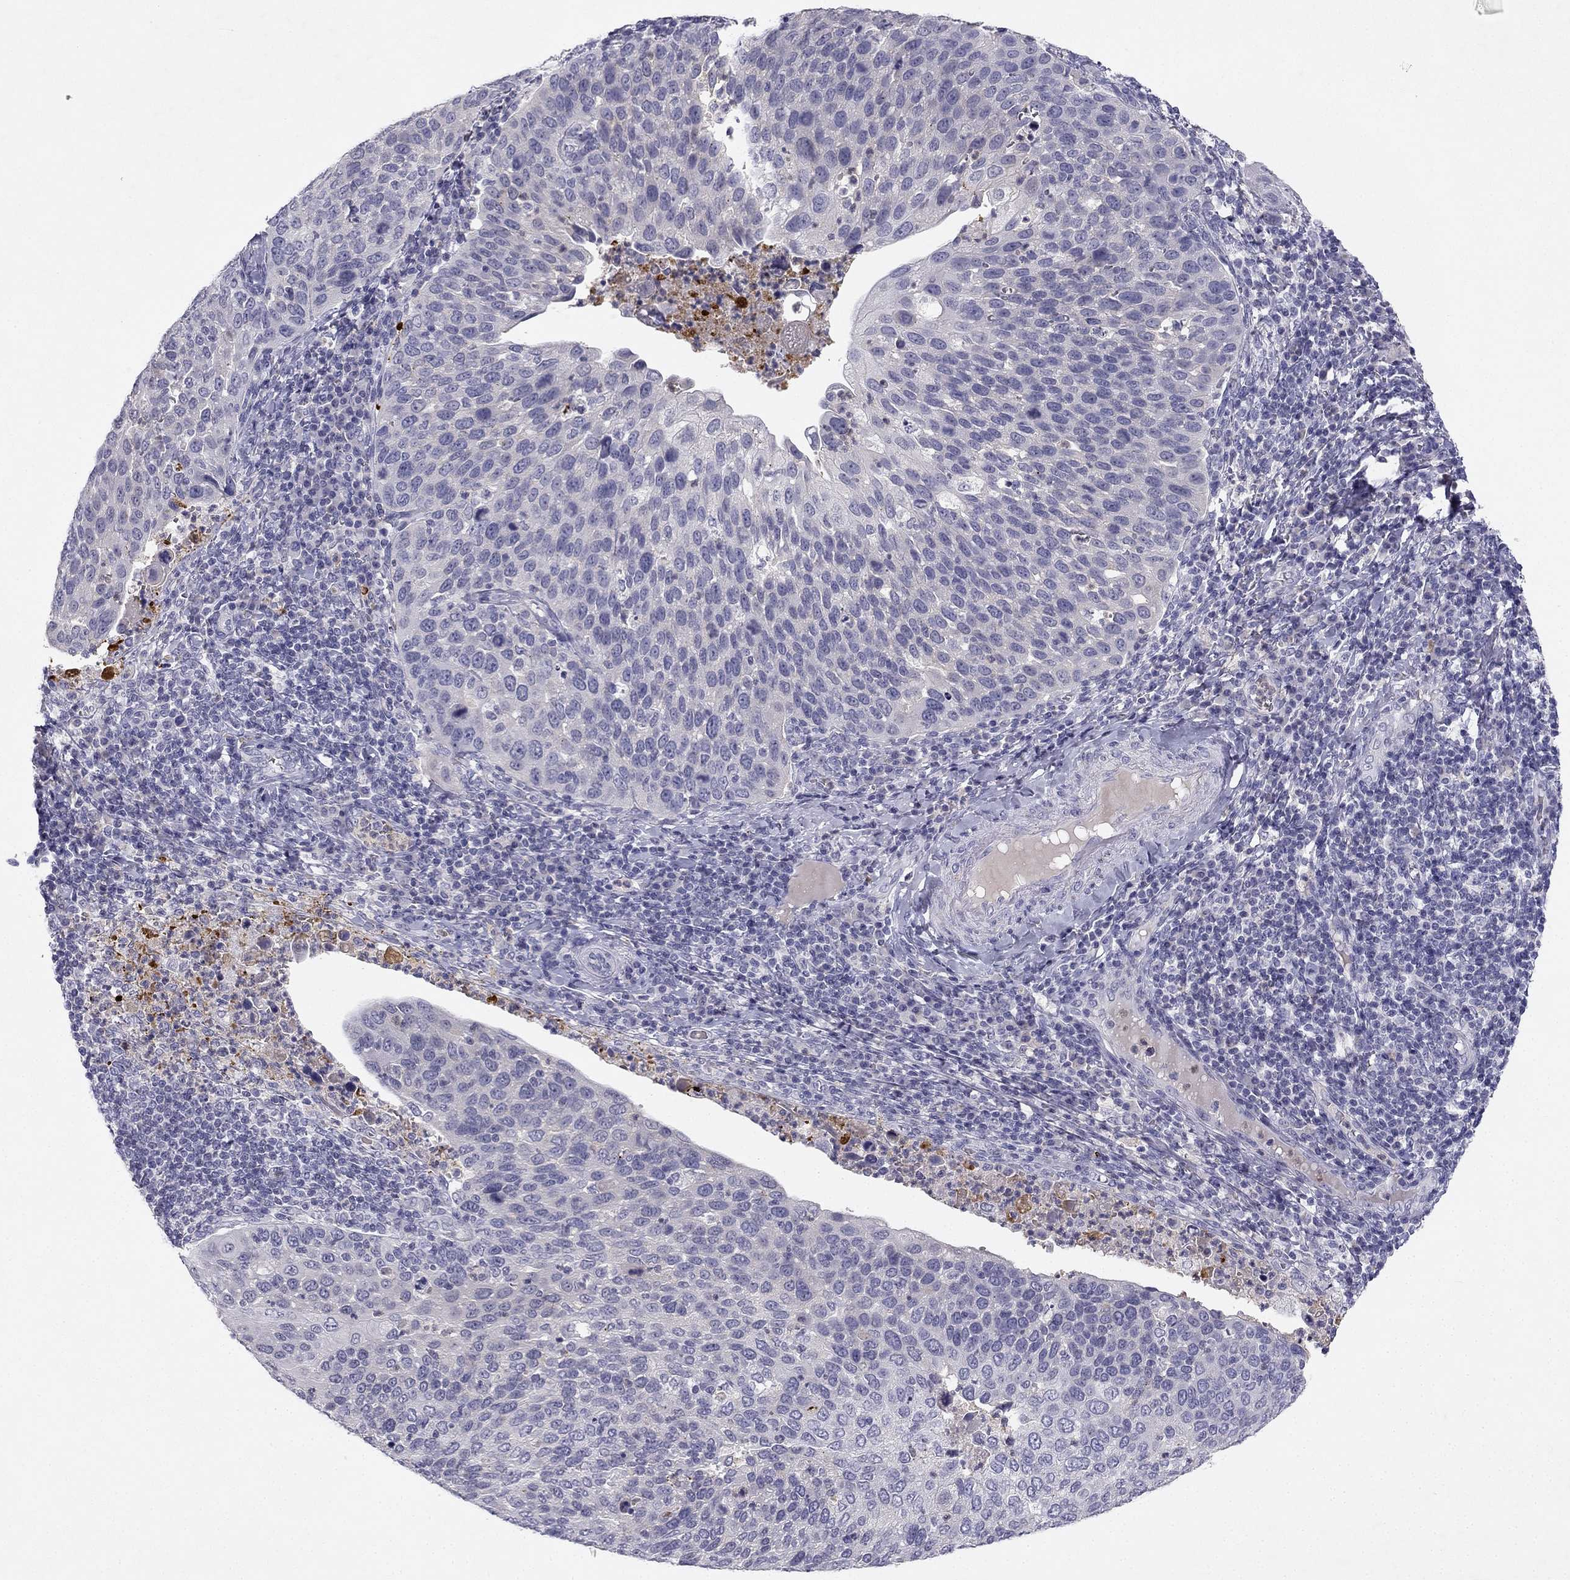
{"staining": {"intensity": "negative", "quantity": "none", "location": "none"}, "tissue": "cervical cancer", "cell_type": "Tumor cells", "image_type": "cancer", "snomed": [{"axis": "morphology", "description": "Squamous cell carcinoma, NOS"}, {"axis": "topography", "description": "Cervix"}], "caption": "Micrograph shows no significant protein expression in tumor cells of cervical squamous cell carcinoma.", "gene": "SLC6A4", "patient": {"sex": "female", "age": 54}}